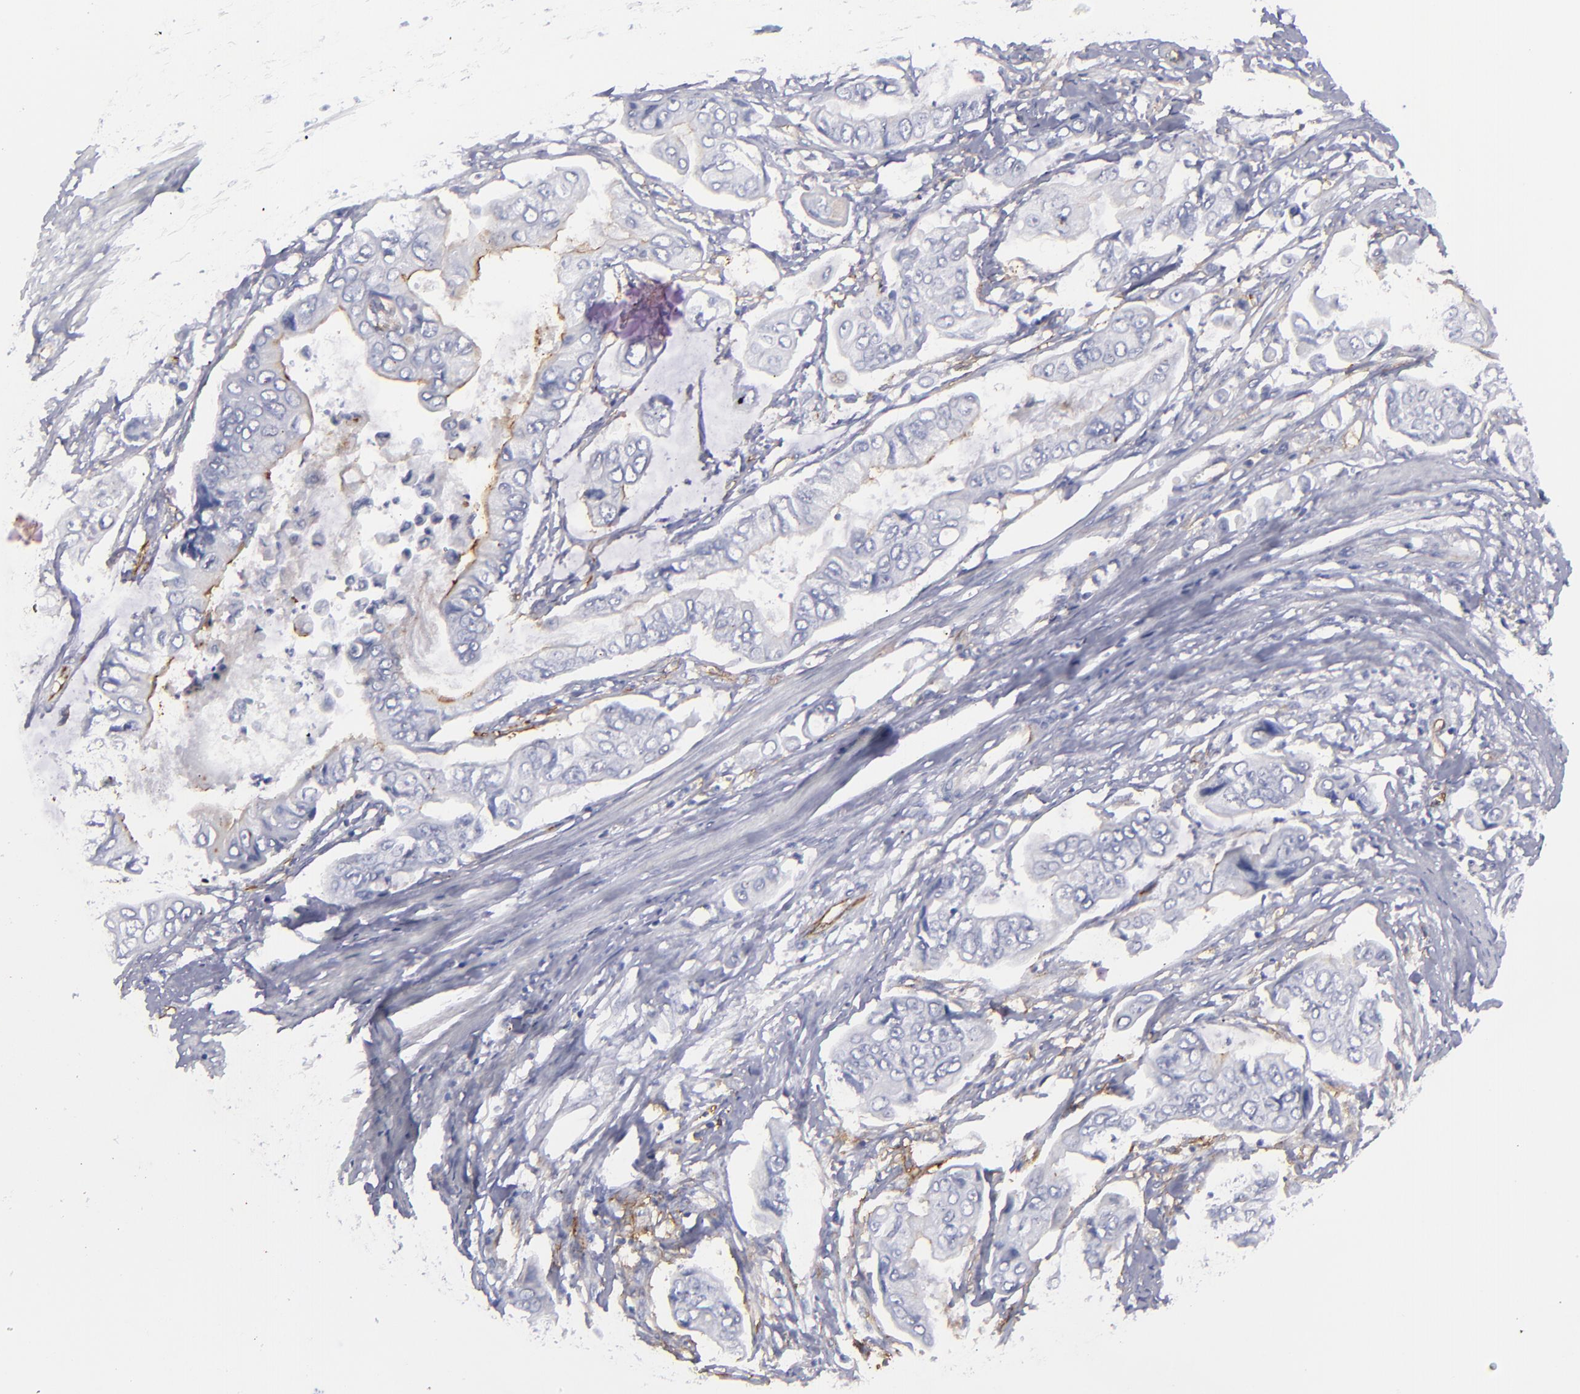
{"staining": {"intensity": "negative", "quantity": "none", "location": "none"}, "tissue": "stomach cancer", "cell_type": "Tumor cells", "image_type": "cancer", "snomed": [{"axis": "morphology", "description": "Adenocarcinoma, NOS"}, {"axis": "topography", "description": "Stomach, upper"}], "caption": "There is no significant positivity in tumor cells of stomach cancer (adenocarcinoma).", "gene": "ACE", "patient": {"sex": "male", "age": 80}}